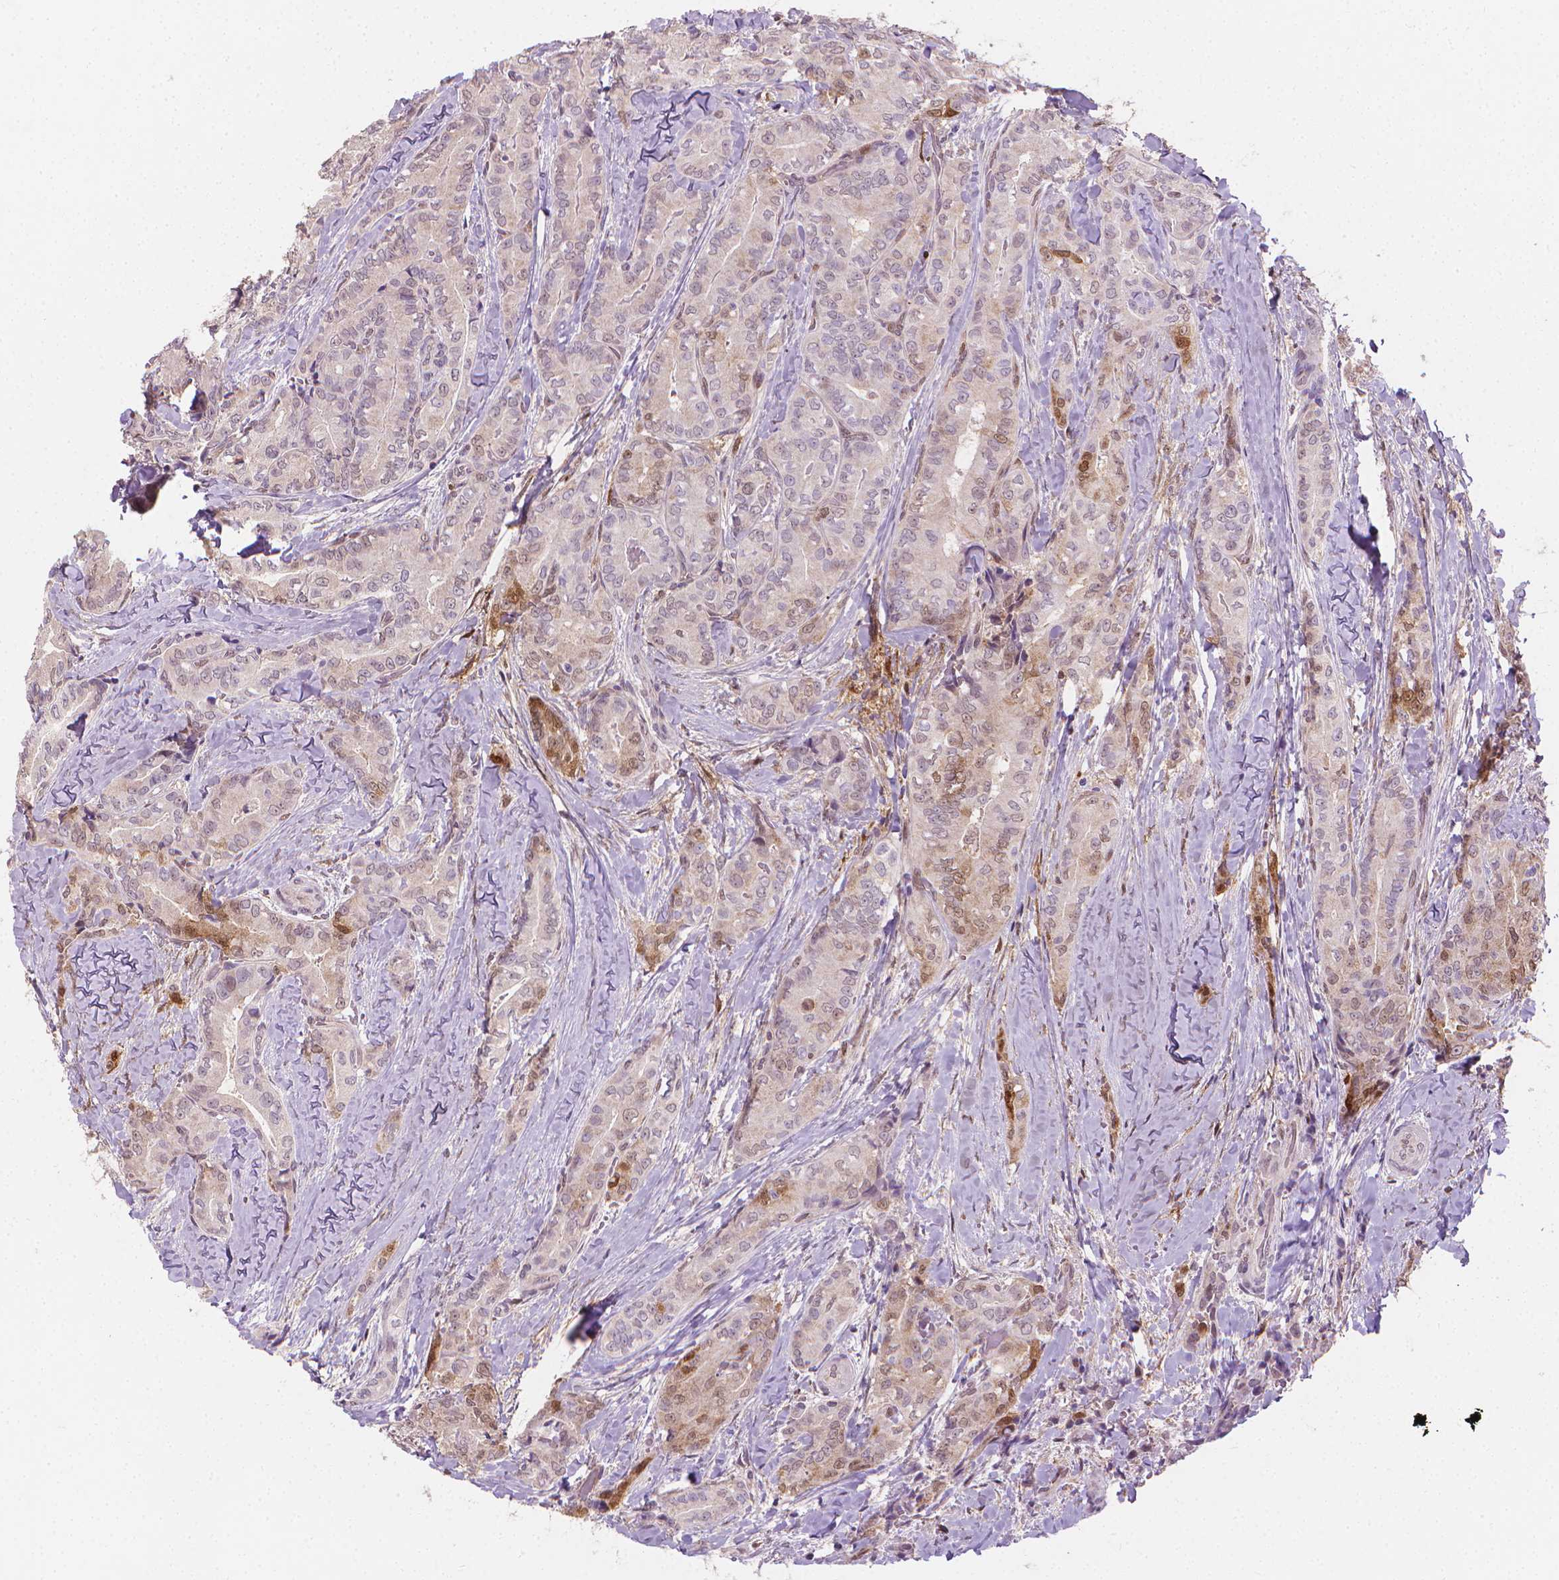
{"staining": {"intensity": "moderate", "quantity": "<25%", "location": "cytoplasmic/membranous,nuclear"}, "tissue": "thyroid cancer", "cell_type": "Tumor cells", "image_type": "cancer", "snomed": [{"axis": "morphology", "description": "Papillary adenocarcinoma, NOS"}, {"axis": "topography", "description": "Thyroid gland"}], "caption": "Thyroid papillary adenocarcinoma stained for a protein (brown) demonstrates moderate cytoplasmic/membranous and nuclear positive expression in about <25% of tumor cells.", "gene": "TNFAIP2", "patient": {"sex": "male", "age": 61}}